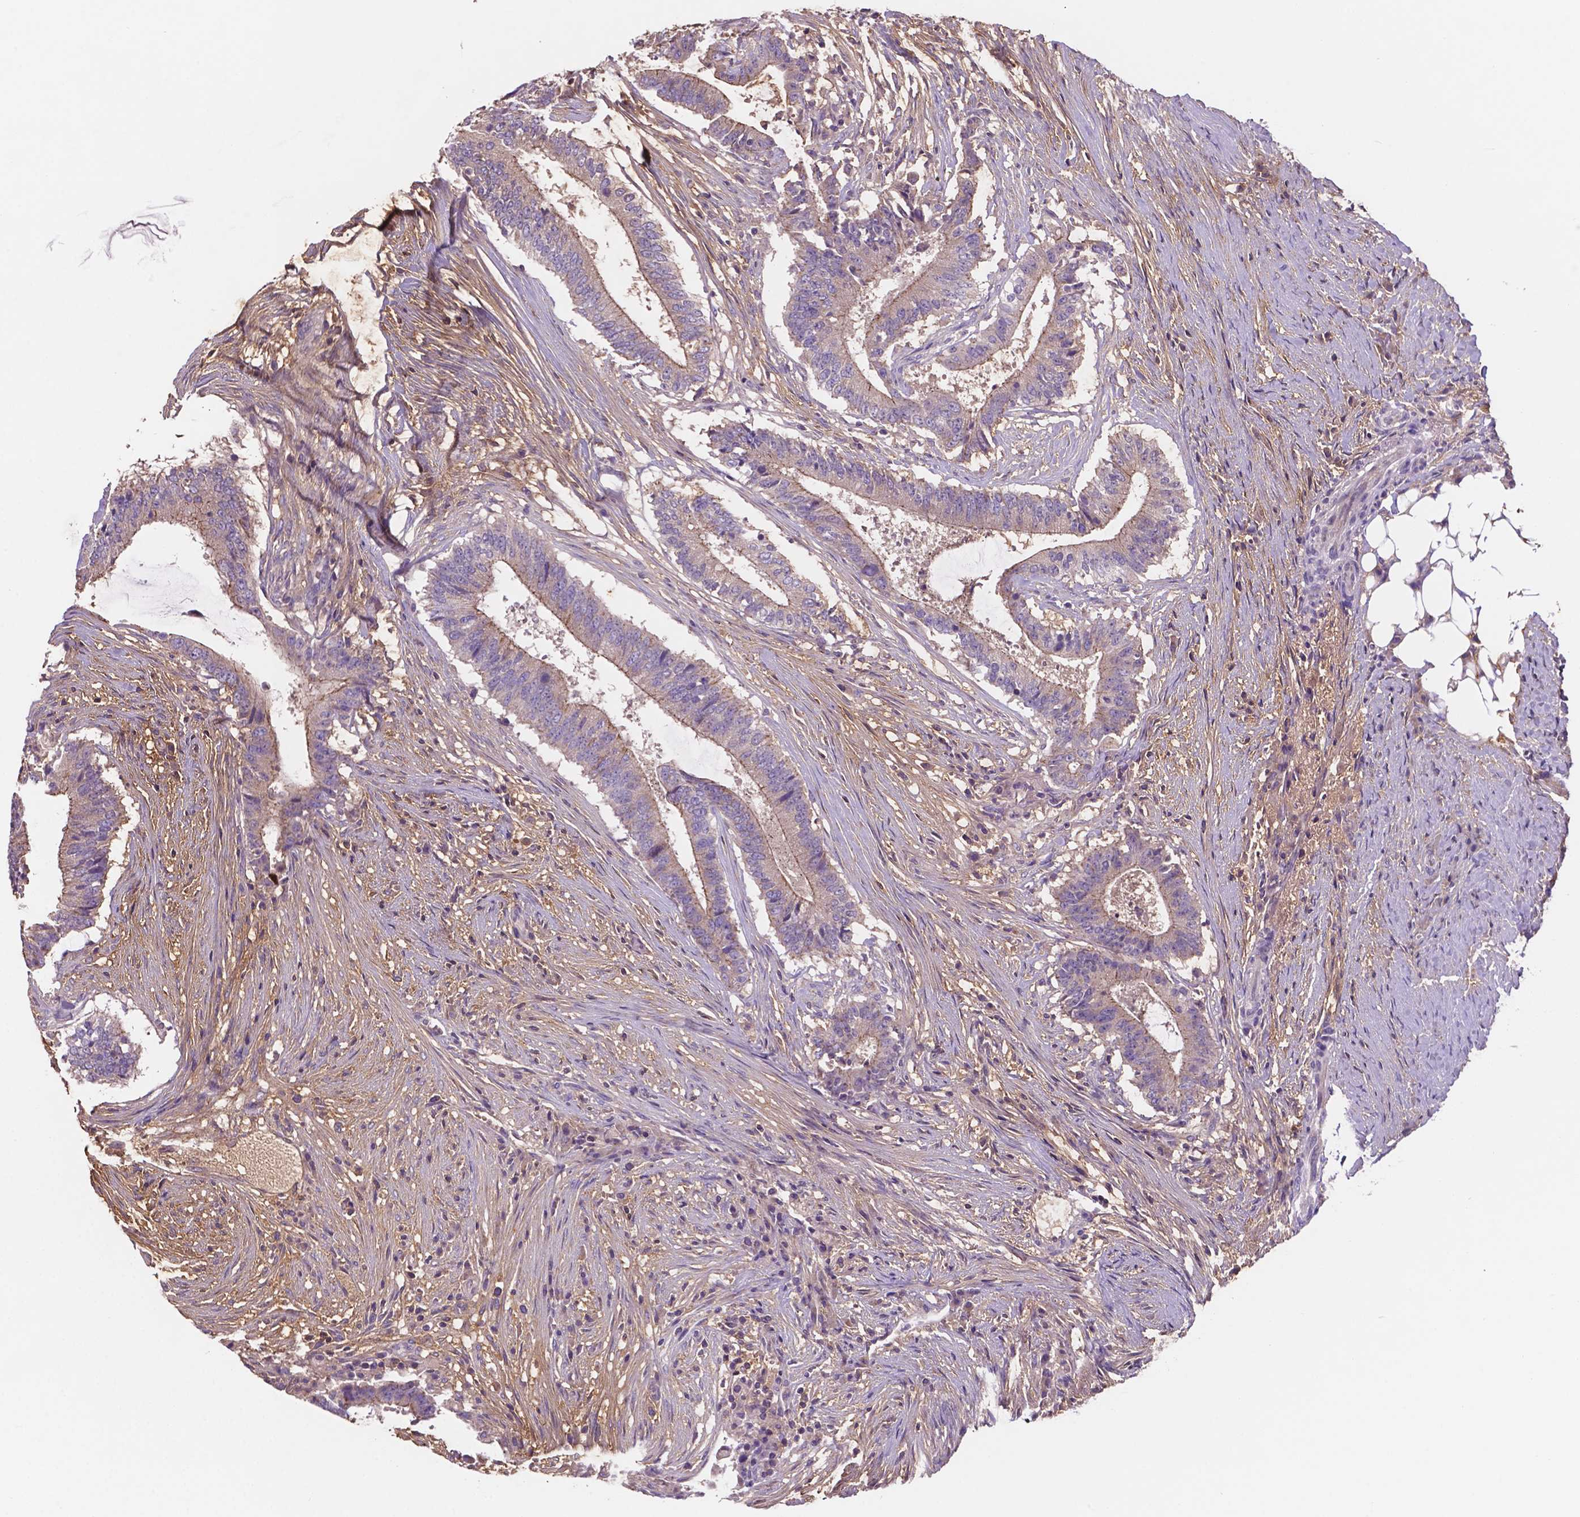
{"staining": {"intensity": "moderate", "quantity": "<25%", "location": "cytoplasmic/membranous"}, "tissue": "colorectal cancer", "cell_type": "Tumor cells", "image_type": "cancer", "snomed": [{"axis": "morphology", "description": "Adenocarcinoma, NOS"}, {"axis": "topography", "description": "Colon"}], "caption": "This photomicrograph displays immunohistochemistry staining of colorectal cancer (adenocarcinoma), with low moderate cytoplasmic/membranous expression in about <25% of tumor cells.", "gene": "MKRN2OS", "patient": {"sex": "female", "age": 43}}